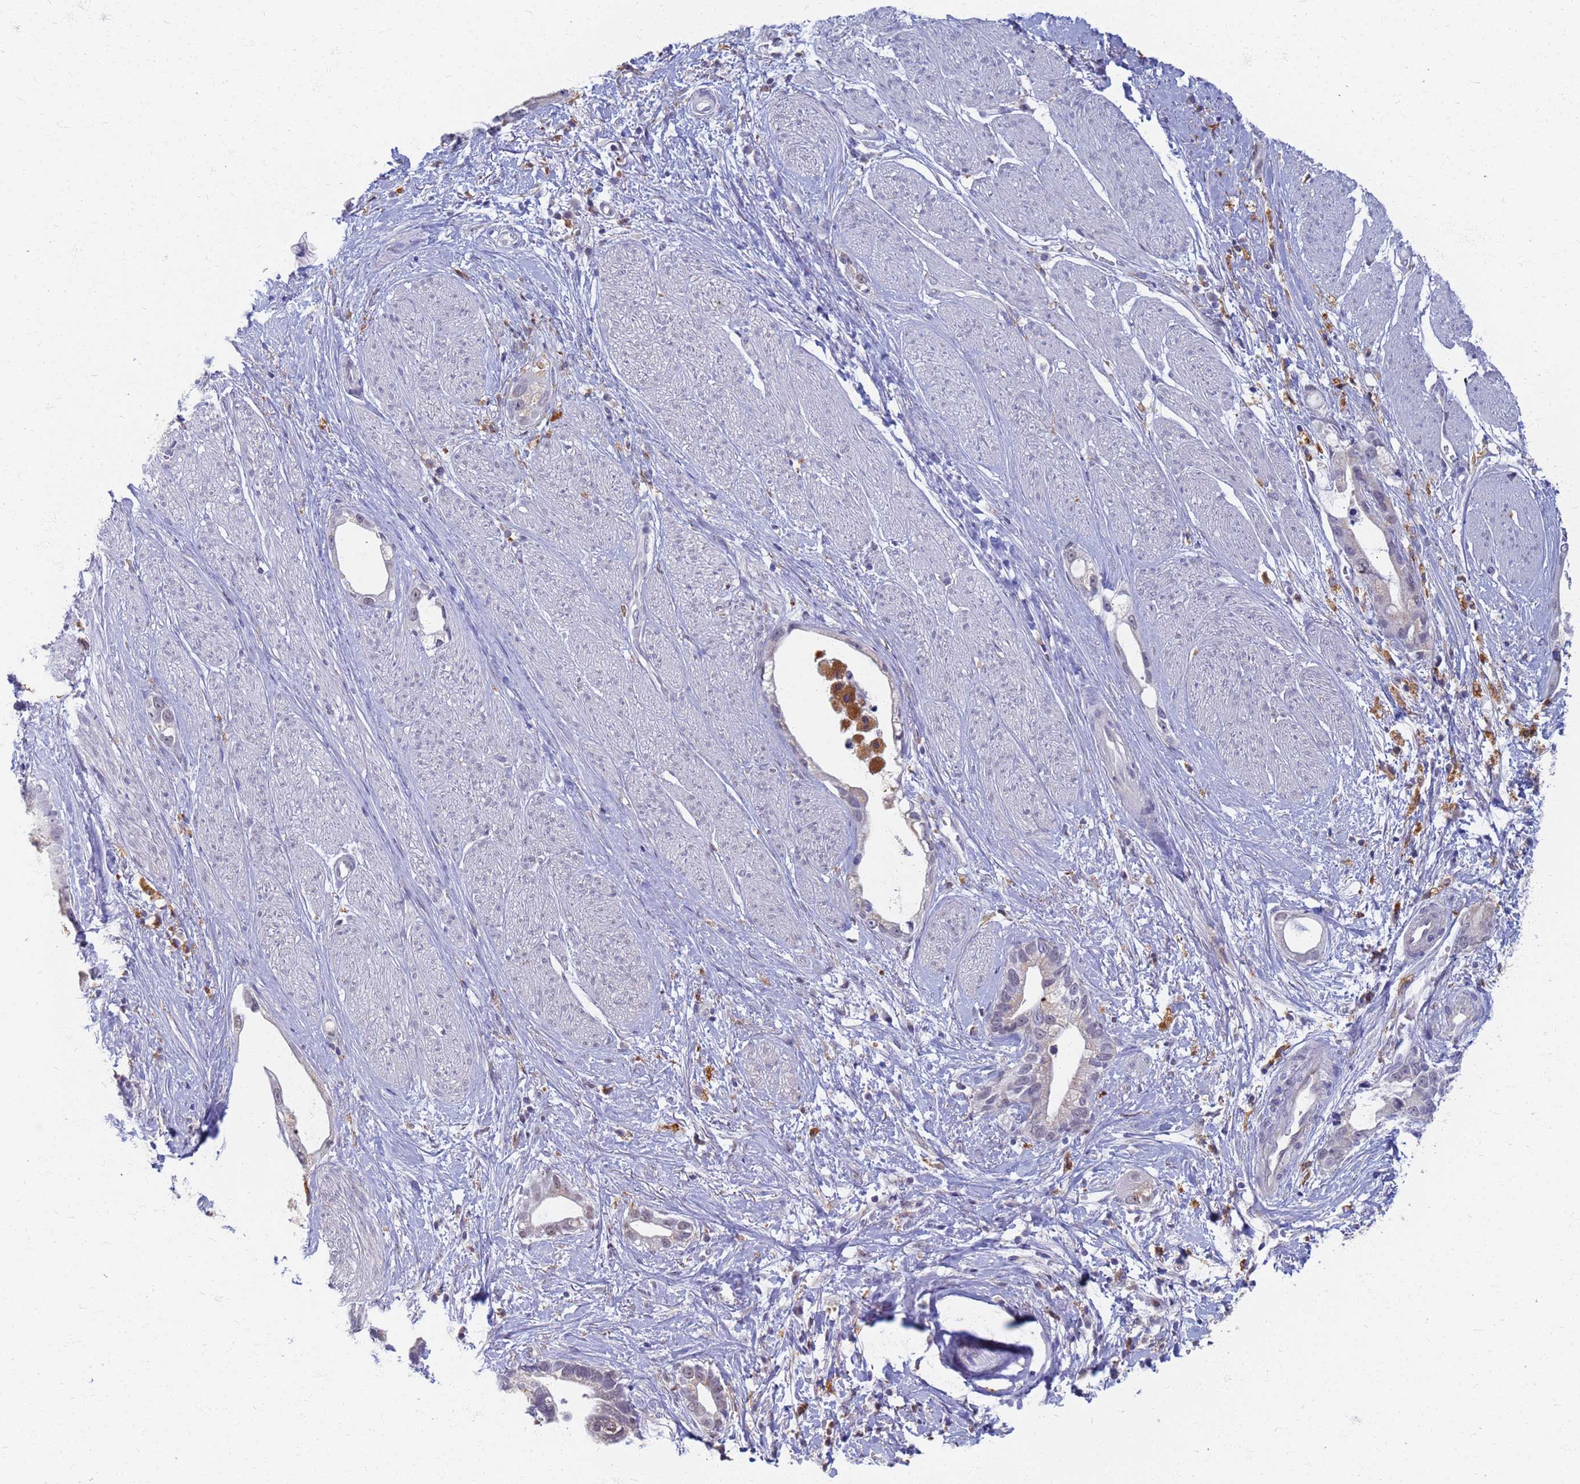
{"staining": {"intensity": "negative", "quantity": "none", "location": "none"}, "tissue": "stomach cancer", "cell_type": "Tumor cells", "image_type": "cancer", "snomed": [{"axis": "morphology", "description": "Adenocarcinoma, NOS"}, {"axis": "topography", "description": "Stomach"}], "caption": "Tumor cells are negative for protein expression in human stomach adenocarcinoma.", "gene": "ATP6V1E1", "patient": {"sex": "male", "age": 55}}